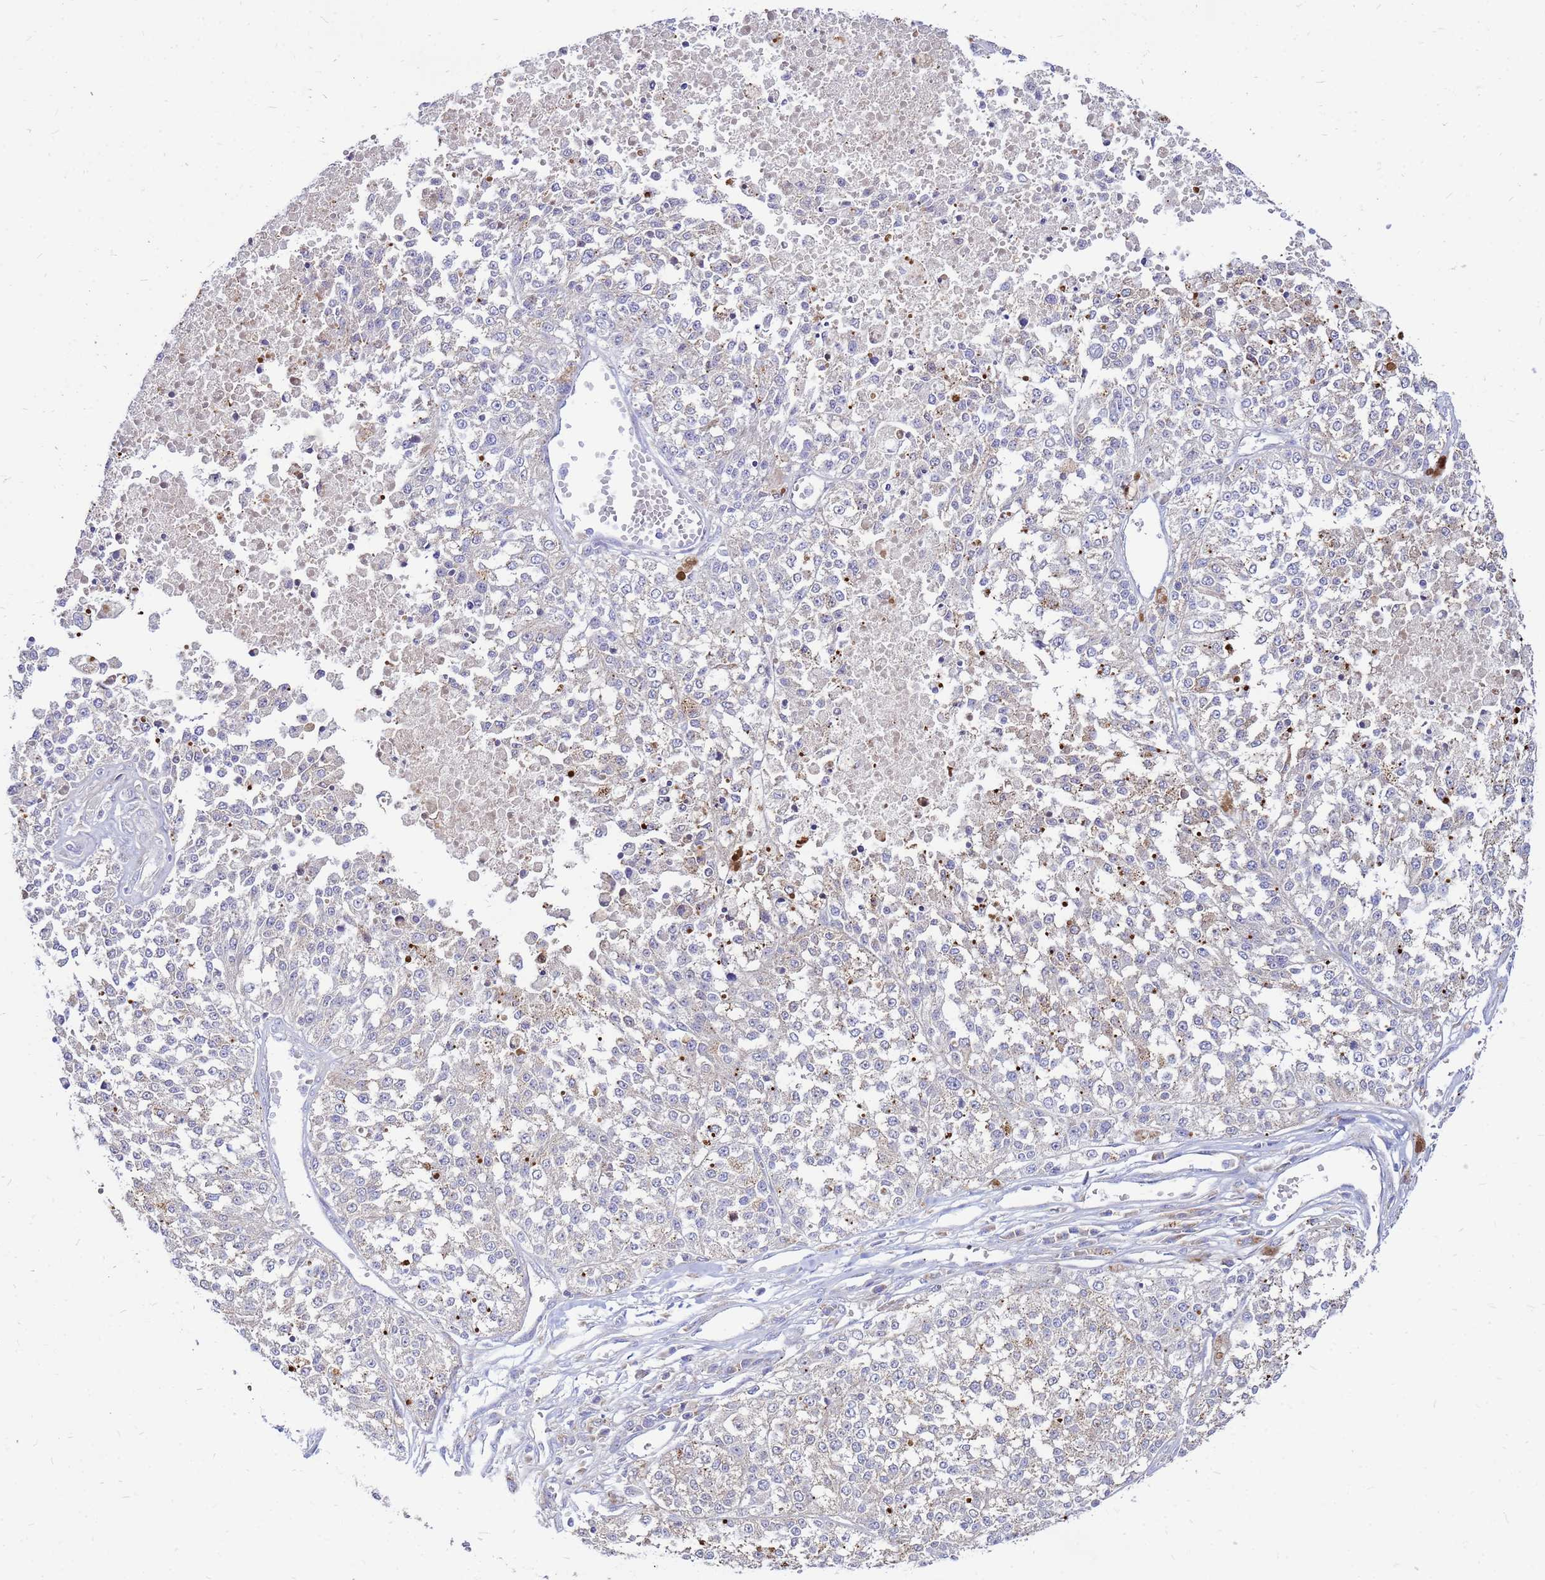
{"staining": {"intensity": "negative", "quantity": "none", "location": "none"}, "tissue": "melanoma", "cell_type": "Tumor cells", "image_type": "cancer", "snomed": [{"axis": "morphology", "description": "Malignant melanoma, NOS"}, {"axis": "topography", "description": "Skin"}], "caption": "Tumor cells are negative for protein expression in human malignant melanoma.", "gene": "FHIP1A", "patient": {"sex": "female", "age": 64}}